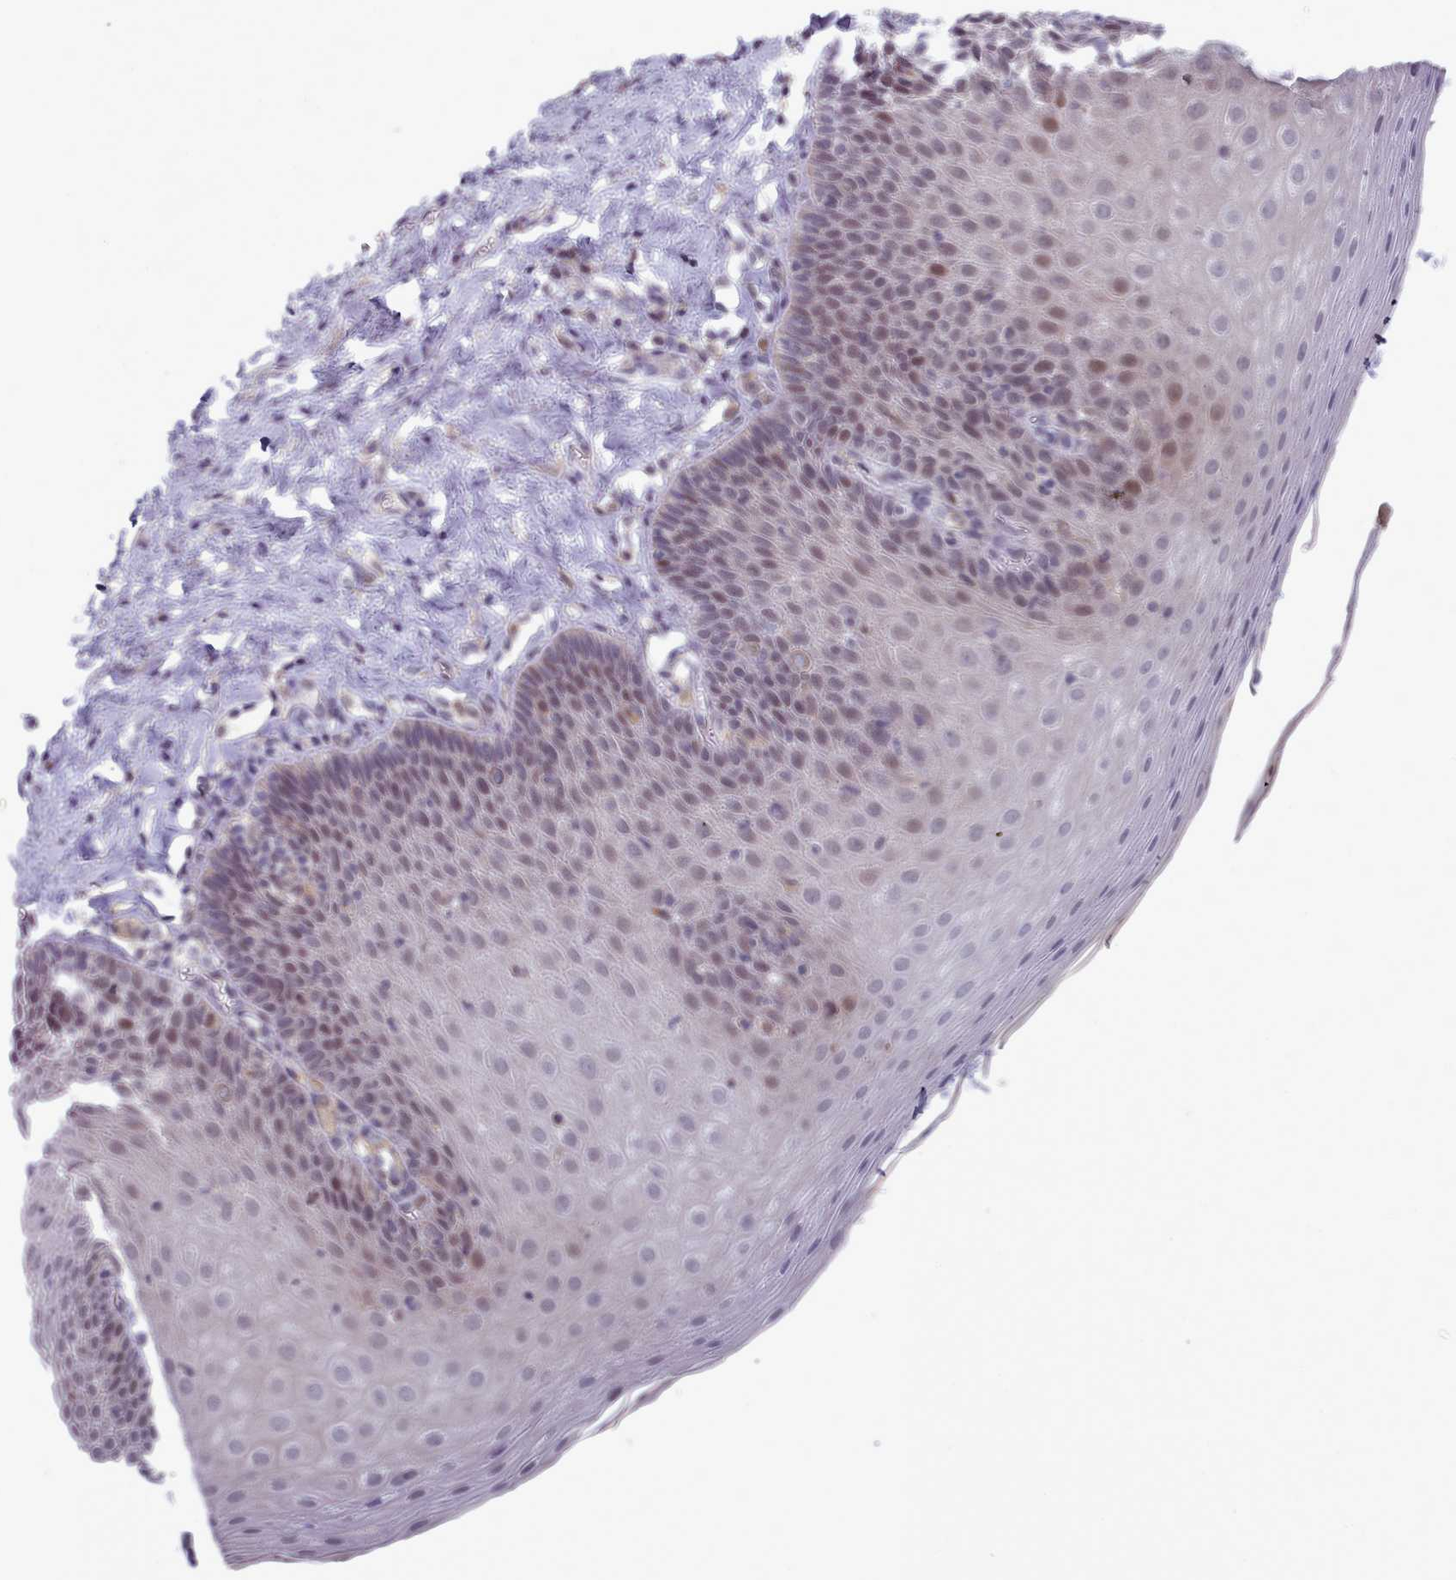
{"staining": {"intensity": "moderate", "quantity": "25%-75%", "location": "nuclear"}, "tissue": "esophagus", "cell_type": "Squamous epithelial cells", "image_type": "normal", "snomed": [{"axis": "morphology", "description": "Normal tissue, NOS"}, {"axis": "topography", "description": "Esophagus"}], "caption": "This histopathology image demonstrates immunohistochemistry staining of benign esophagus, with medium moderate nuclear staining in approximately 25%-75% of squamous epithelial cells.", "gene": "GINS1", "patient": {"sex": "female", "age": 61}}